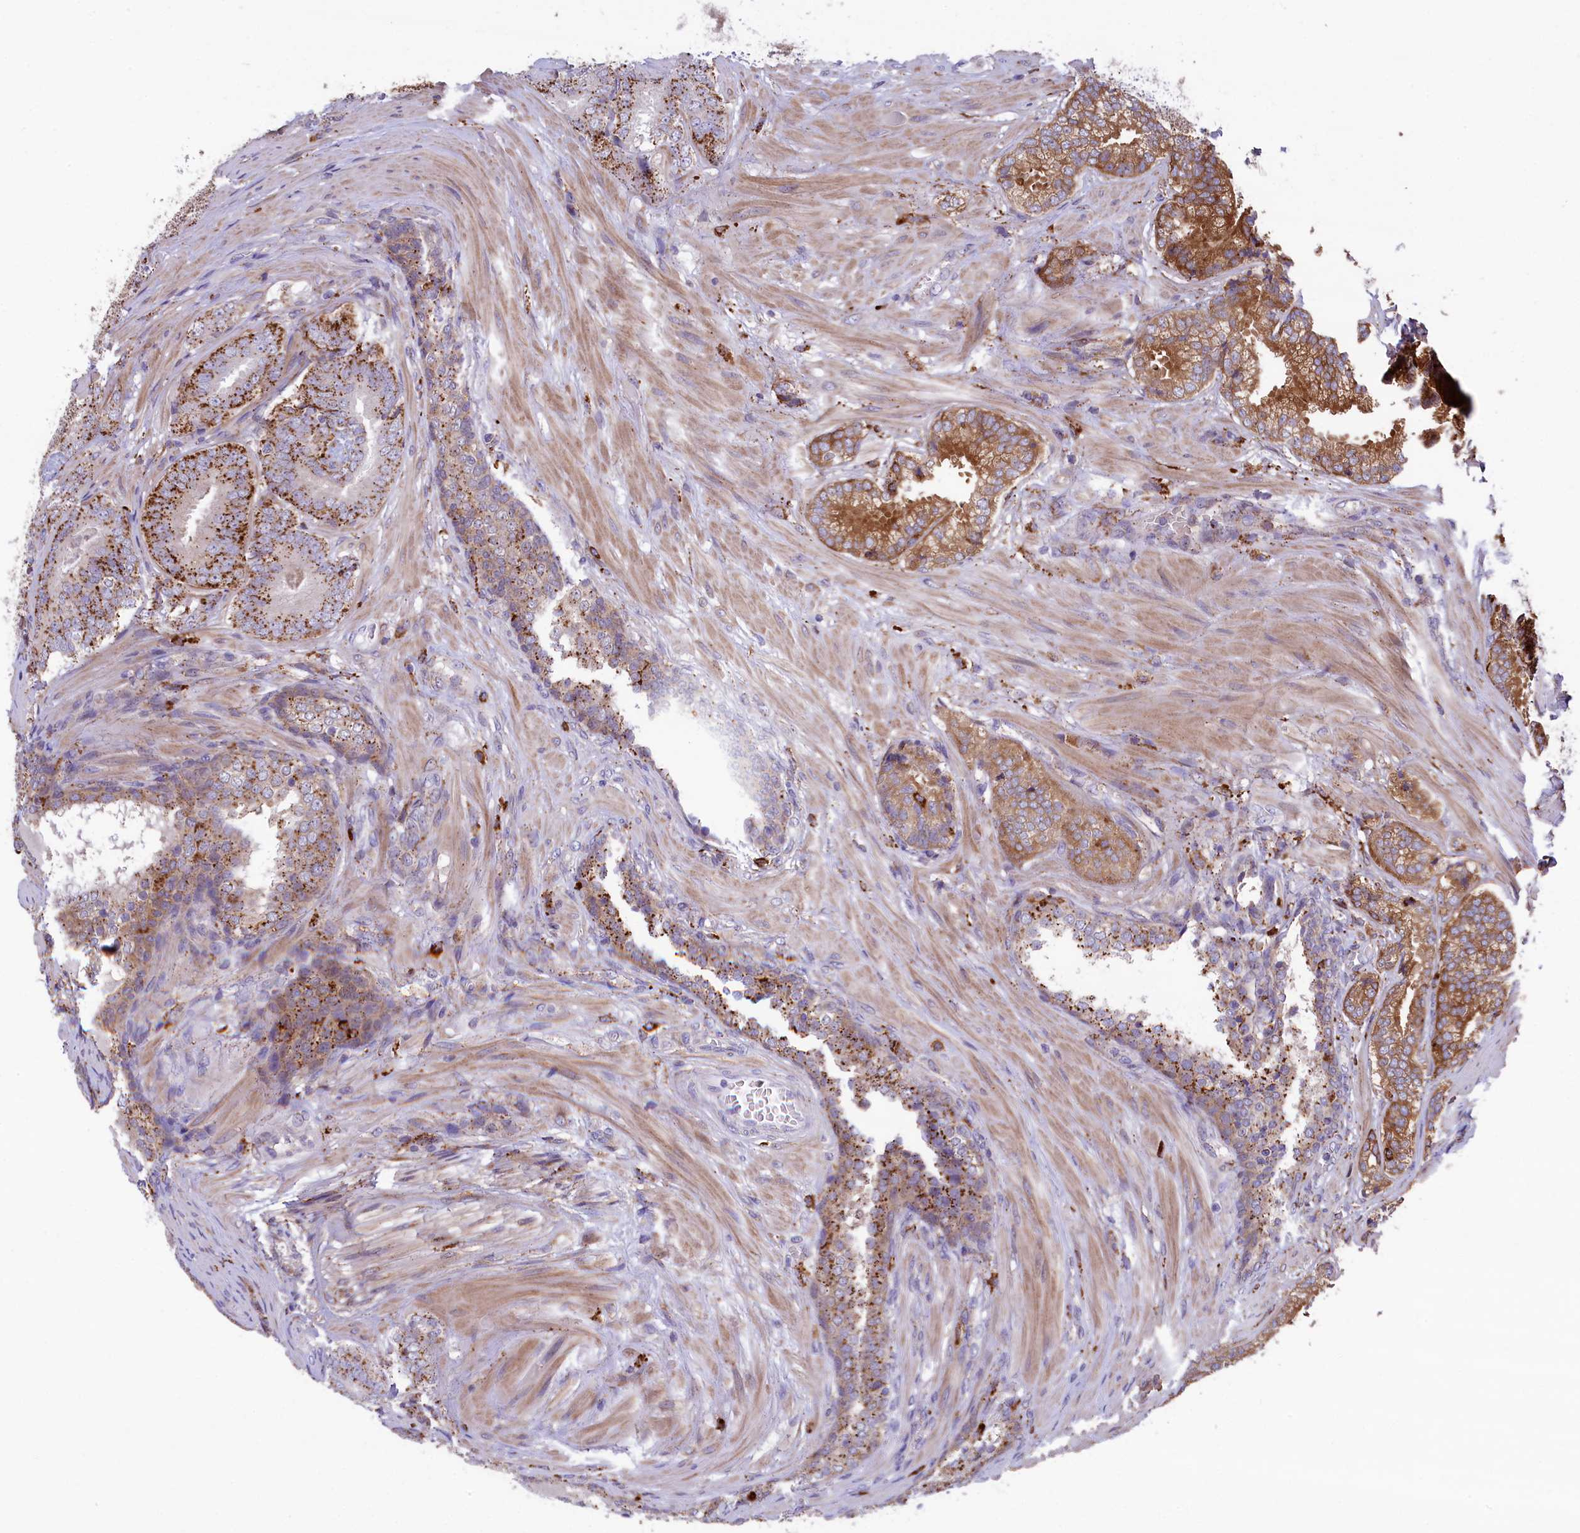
{"staining": {"intensity": "moderate", "quantity": ">75%", "location": "cytoplasmic/membranous"}, "tissue": "prostate cancer", "cell_type": "Tumor cells", "image_type": "cancer", "snomed": [{"axis": "morphology", "description": "Adenocarcinoma, High grade"}, {"axis": "topography", "description": "Prostate"}], "caption": "Prostate cancer stained with immunohistochemistry shows moderate cytoplasmic/membranous expression in approximately >75% of tumor cells.", "gene": "MAN2B1", "patient": {"sex": "male", "age": 63}}